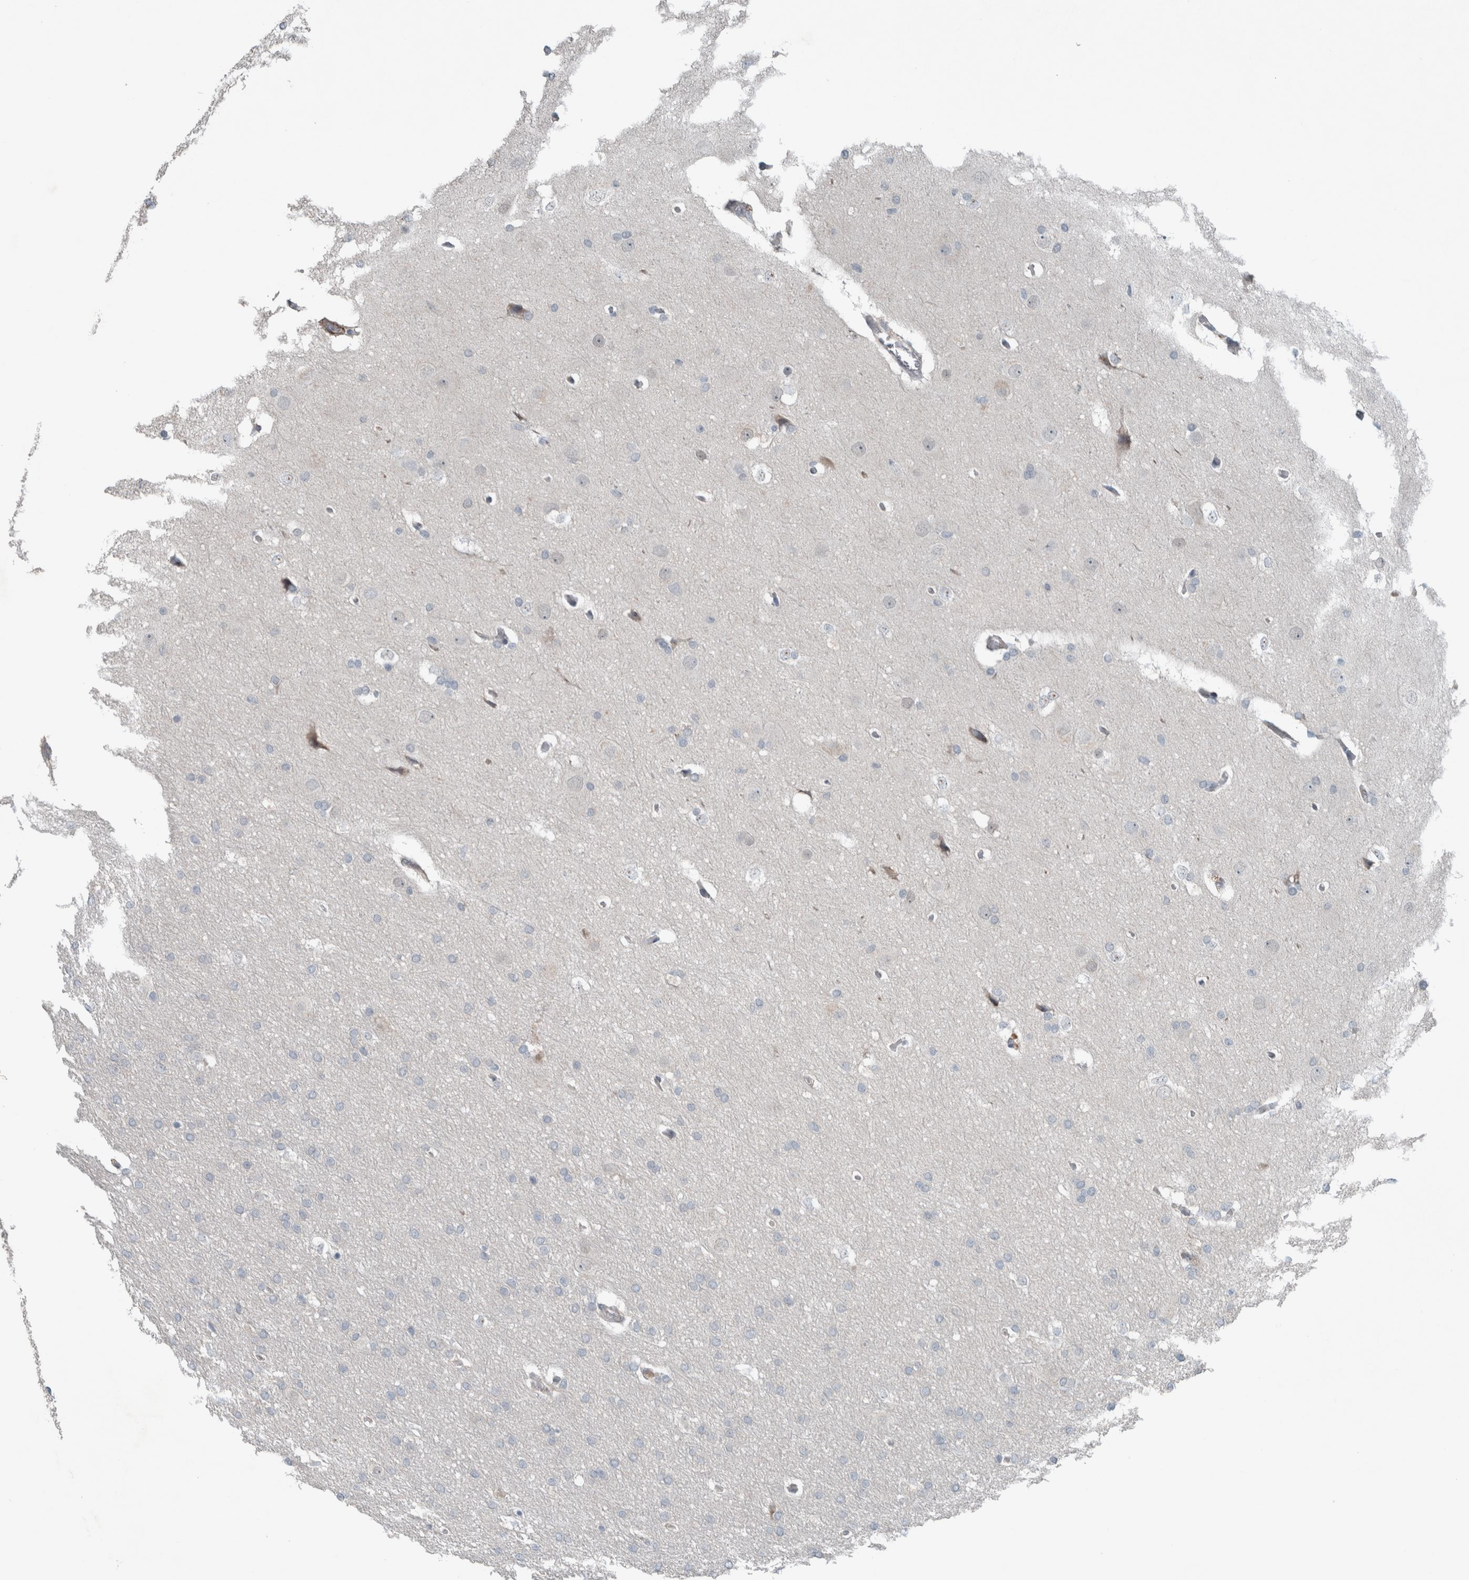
{"staining": {"intensity": "negative", "quantity": "none", "location": "none"}, "tissue": "glioma", "cell_type": "Tumor cells", "image_type": "cancer", "snomed": [{"axis": "morphology", "description": "Glioma, malignant, Low grade"}, {"axis": "topography", "description": "Brain"}], "caption": "High power microscopy micrograph of an immunohistochemistry micrograph of glioma, revealing no significant expression in tumor cells.", "gene": "JADE2", "patient": {"sex": "female", "age": 37}}